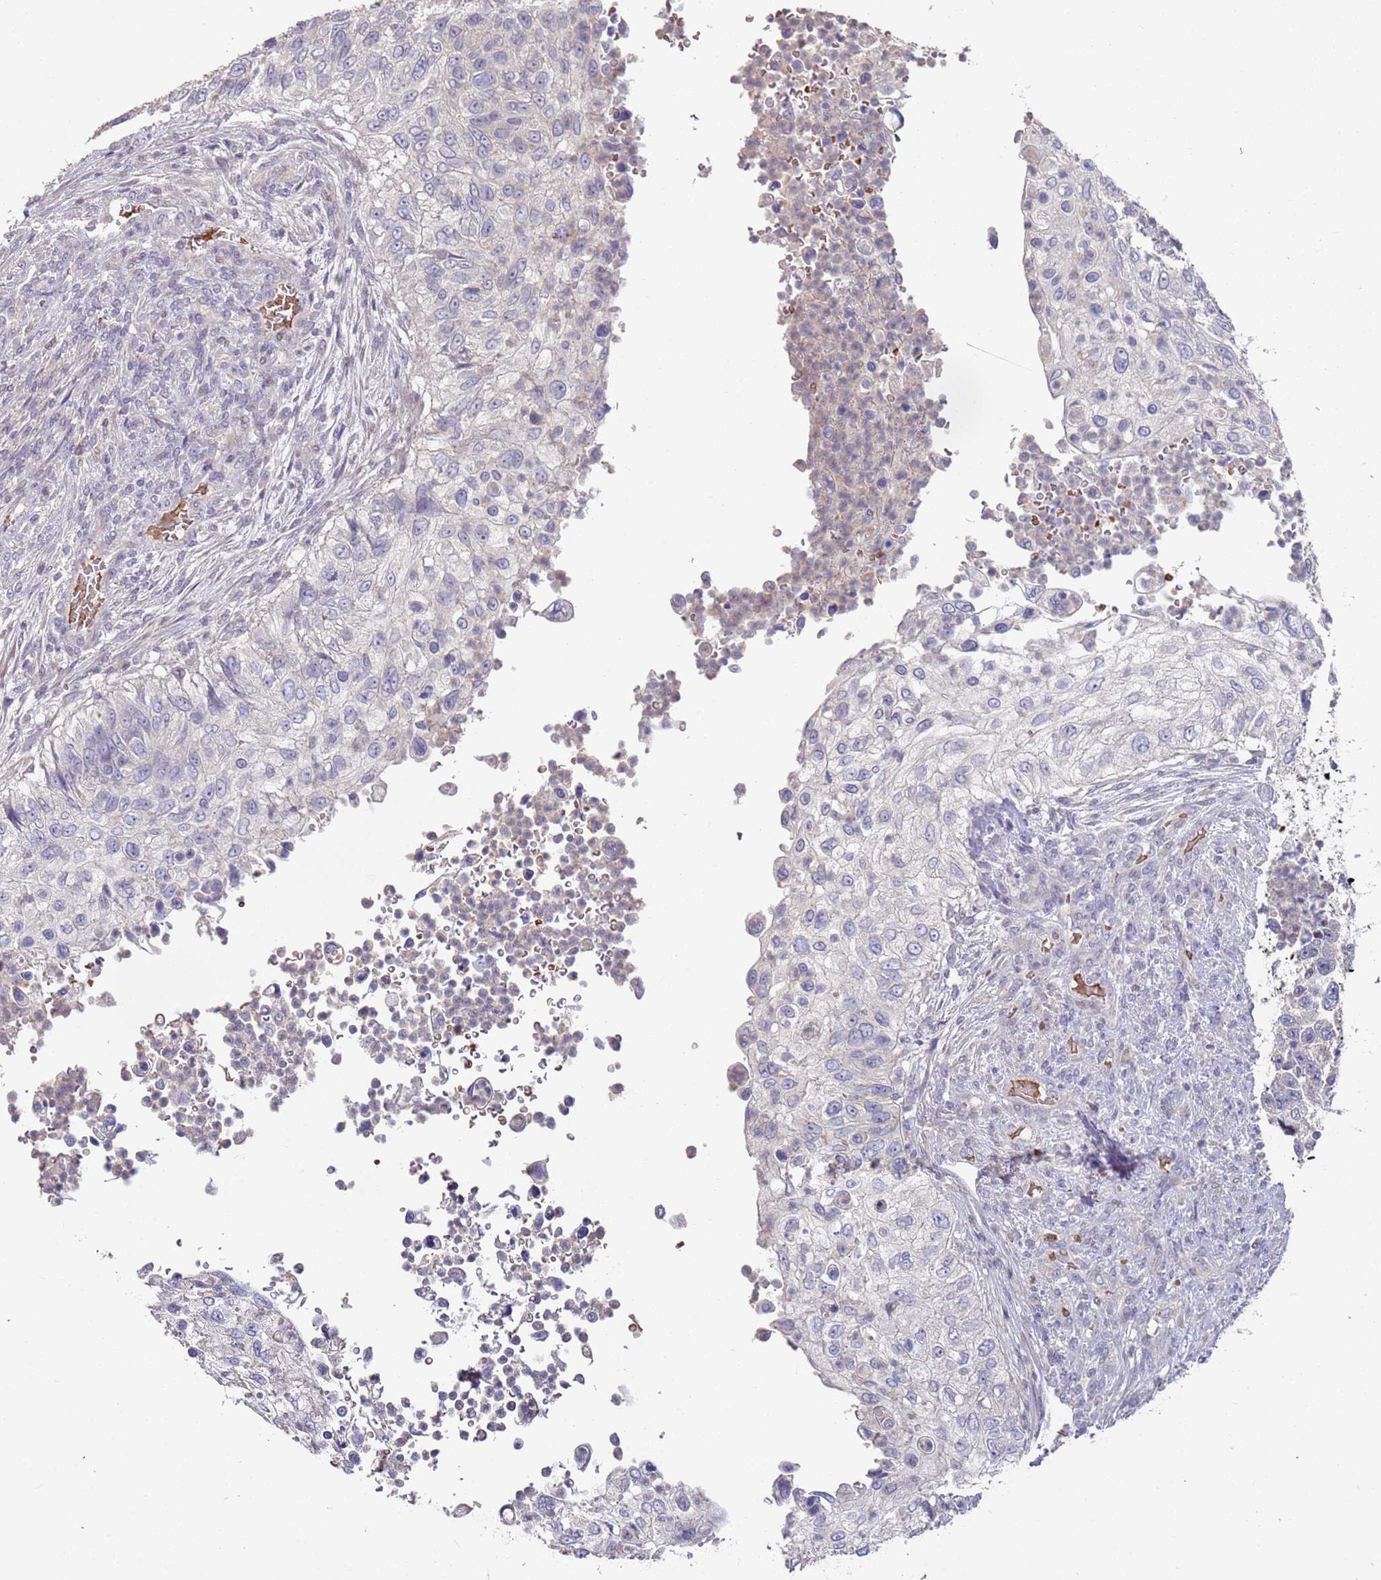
{"staining": {"intensity": "negative", "quantity": "none", "location": "none"}, "tissue": "urothelial cancer", "cell_type": "Tumor cells", "image_type": "cancer", "snomed": [{"axis": "morphology", "description": "Urothelial carcinoma, High grade"}, {"axis": "topography", "description": "Urinary bladder"}], "caption": "Immunohistochemical staining of human high-grade urothelial carcinoma demonstrates no significant expression in tumor cells.", "gene": "LACC1", "patient": {"sex": "female", "age": 60}}